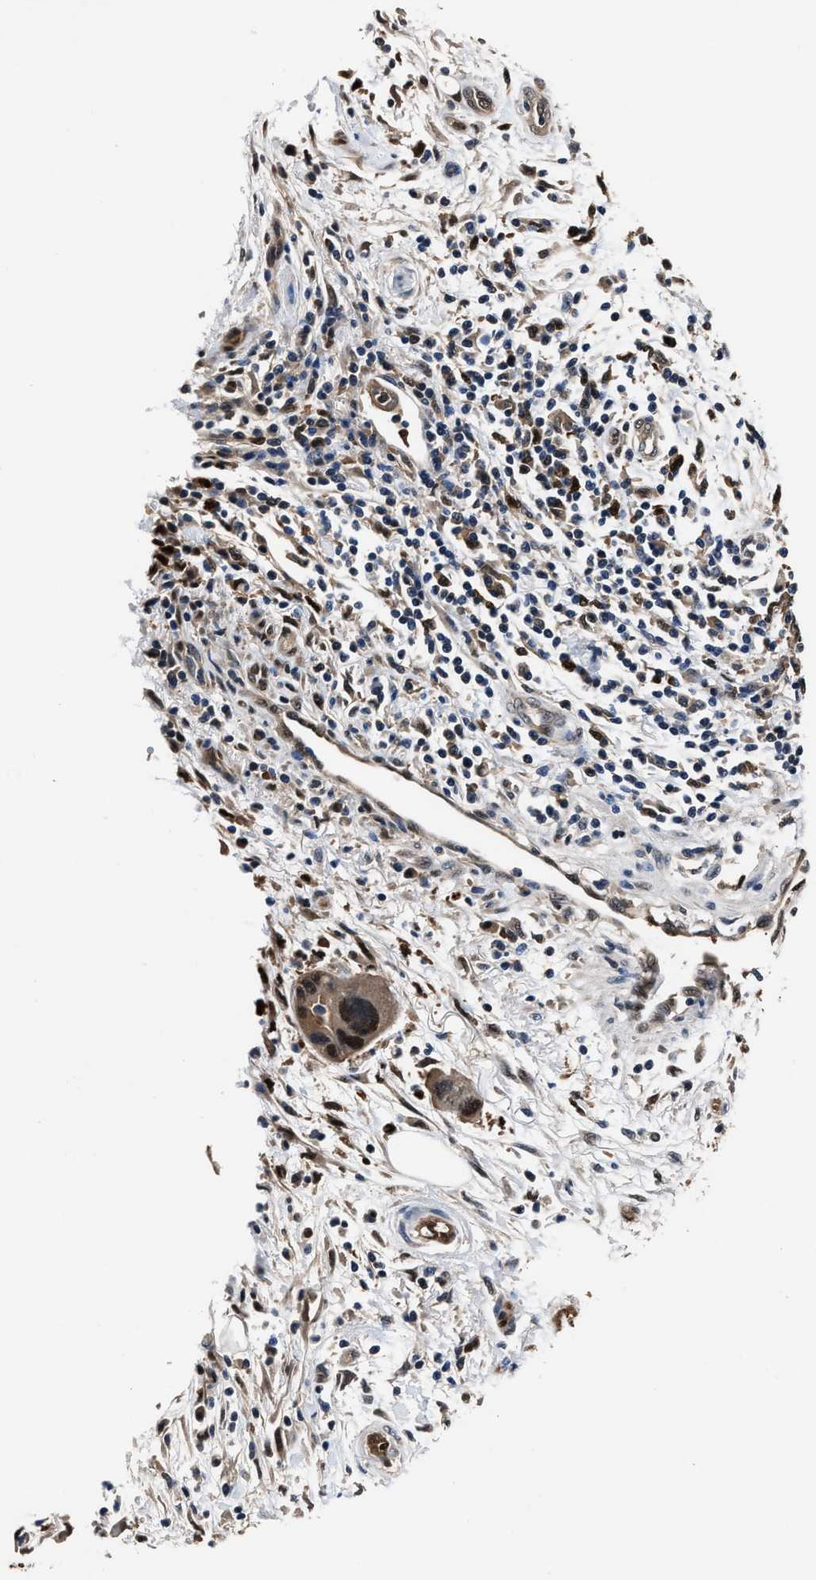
{"staining": {"intensity": "strong", "quantity": "<25%", "location": "cytoplasmic/membranous,nuclear"}, "tissue": "pancreatic cancer", "cell_type": "Tumor cells", "image_type": "cancer", "snomed": [{"axis": "morphology", "description": "Normal tissue, NOS"}, {"axis": "morphology", "description": "Adenocarcinoma, NOS"}, {"axis": "topography", "description": "Pancreas"}], "caption": "Immunohistochemical staining of human pancreatic adenocarcinoma demonstrates strong cytoplasmic/membranous and nuclear protein expression in about <25% of tumor cells.", "gene": "PPA1", "patient": {"sex": "female", "age": 71}}